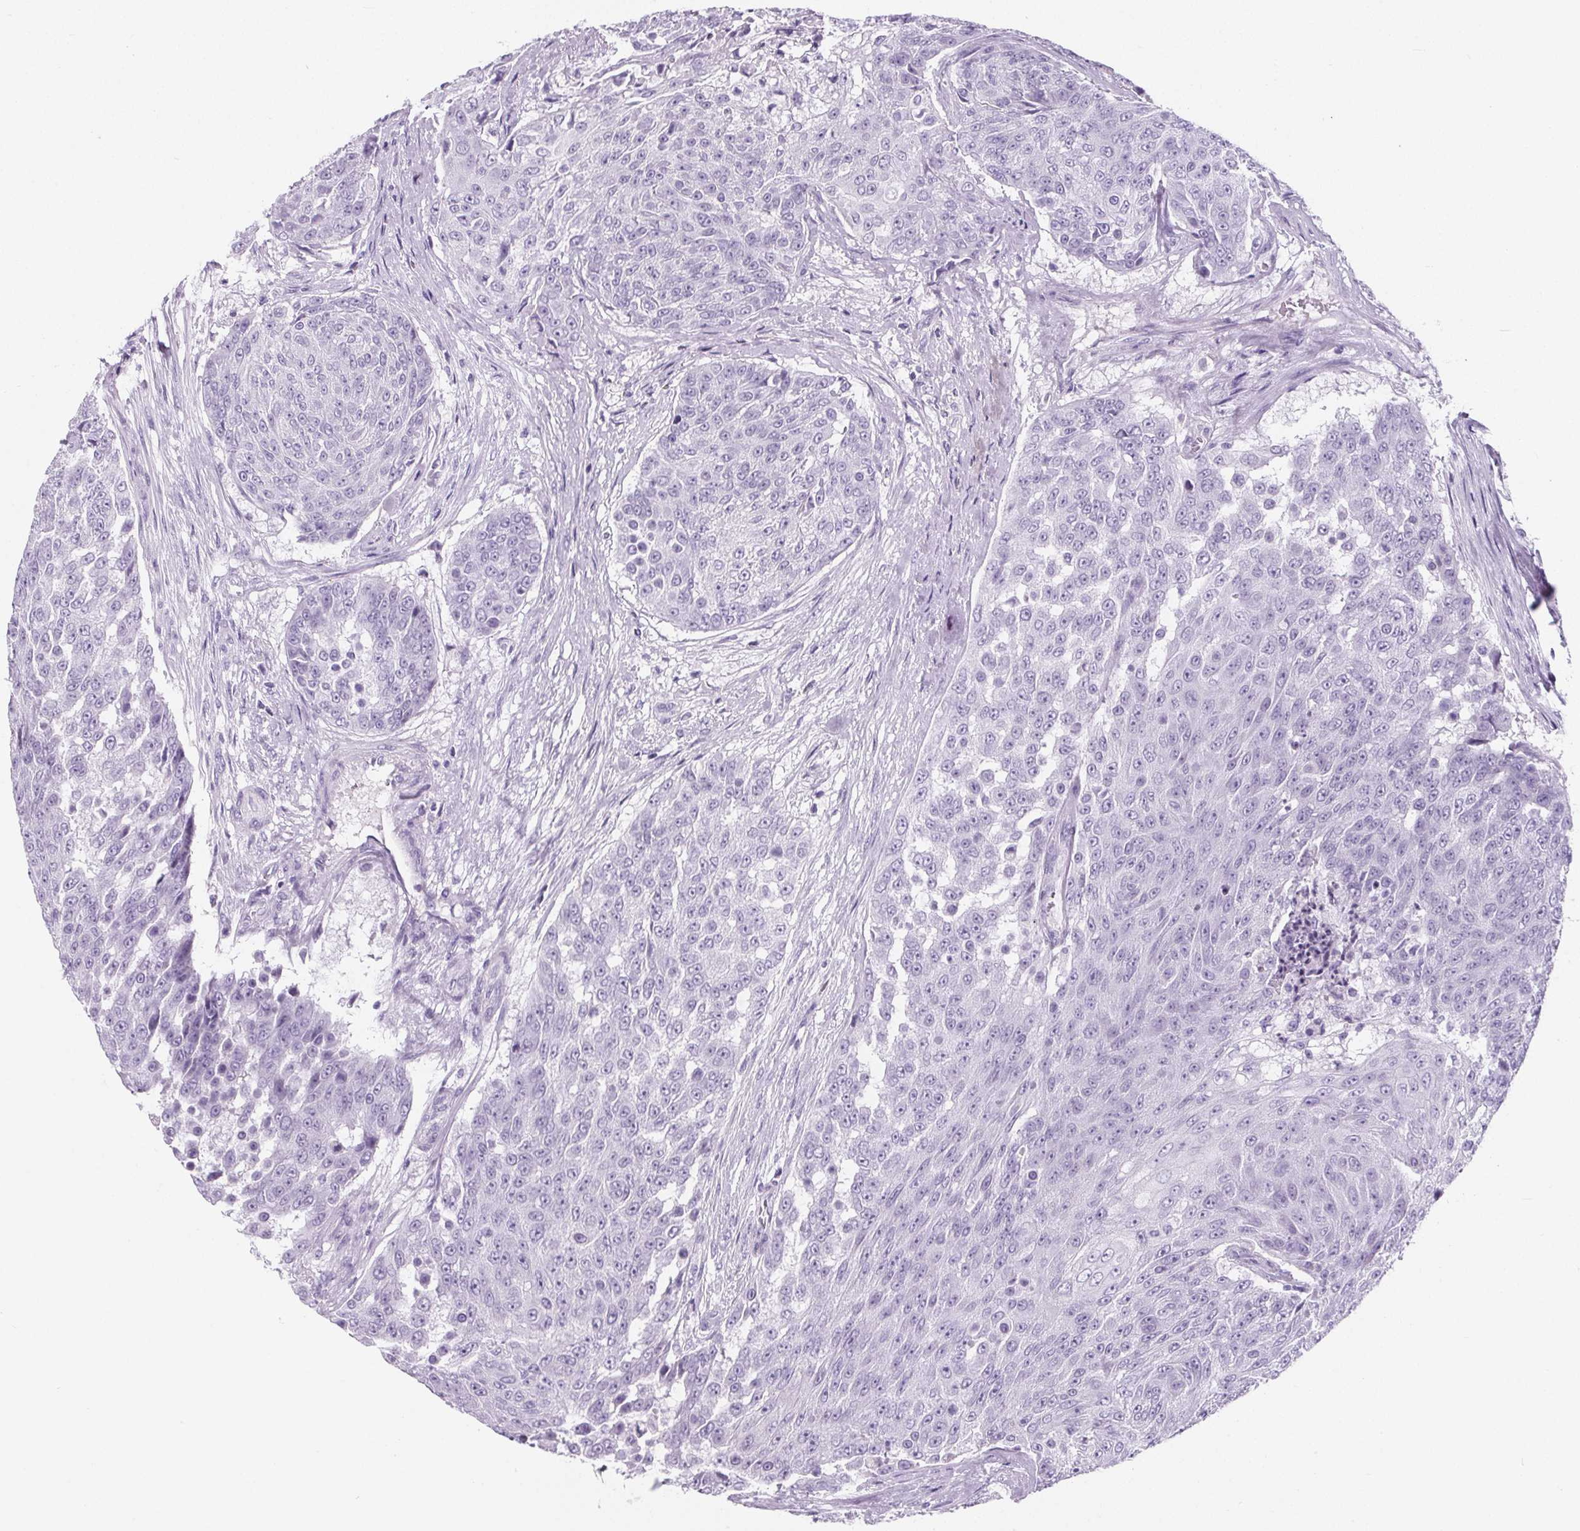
{"staining": {"intensity": "negative", "quantity": "none", "location": "none"}, "tissue": "urothelial cancer", "cell_type": "Tumor cells", "image_type": "cancer", "snomed": [{"axis": "morphology", "description": "Urothelial carcinoma, High grade"}, {"axis": "topography", "description": "Urinary bladder"}], "caption": "Histopathology image shows no protein staining in tumor cells of urothelial cancer tissue.", "gene": "ADRB1", "patient": {"sex": "female", "age": 63}}